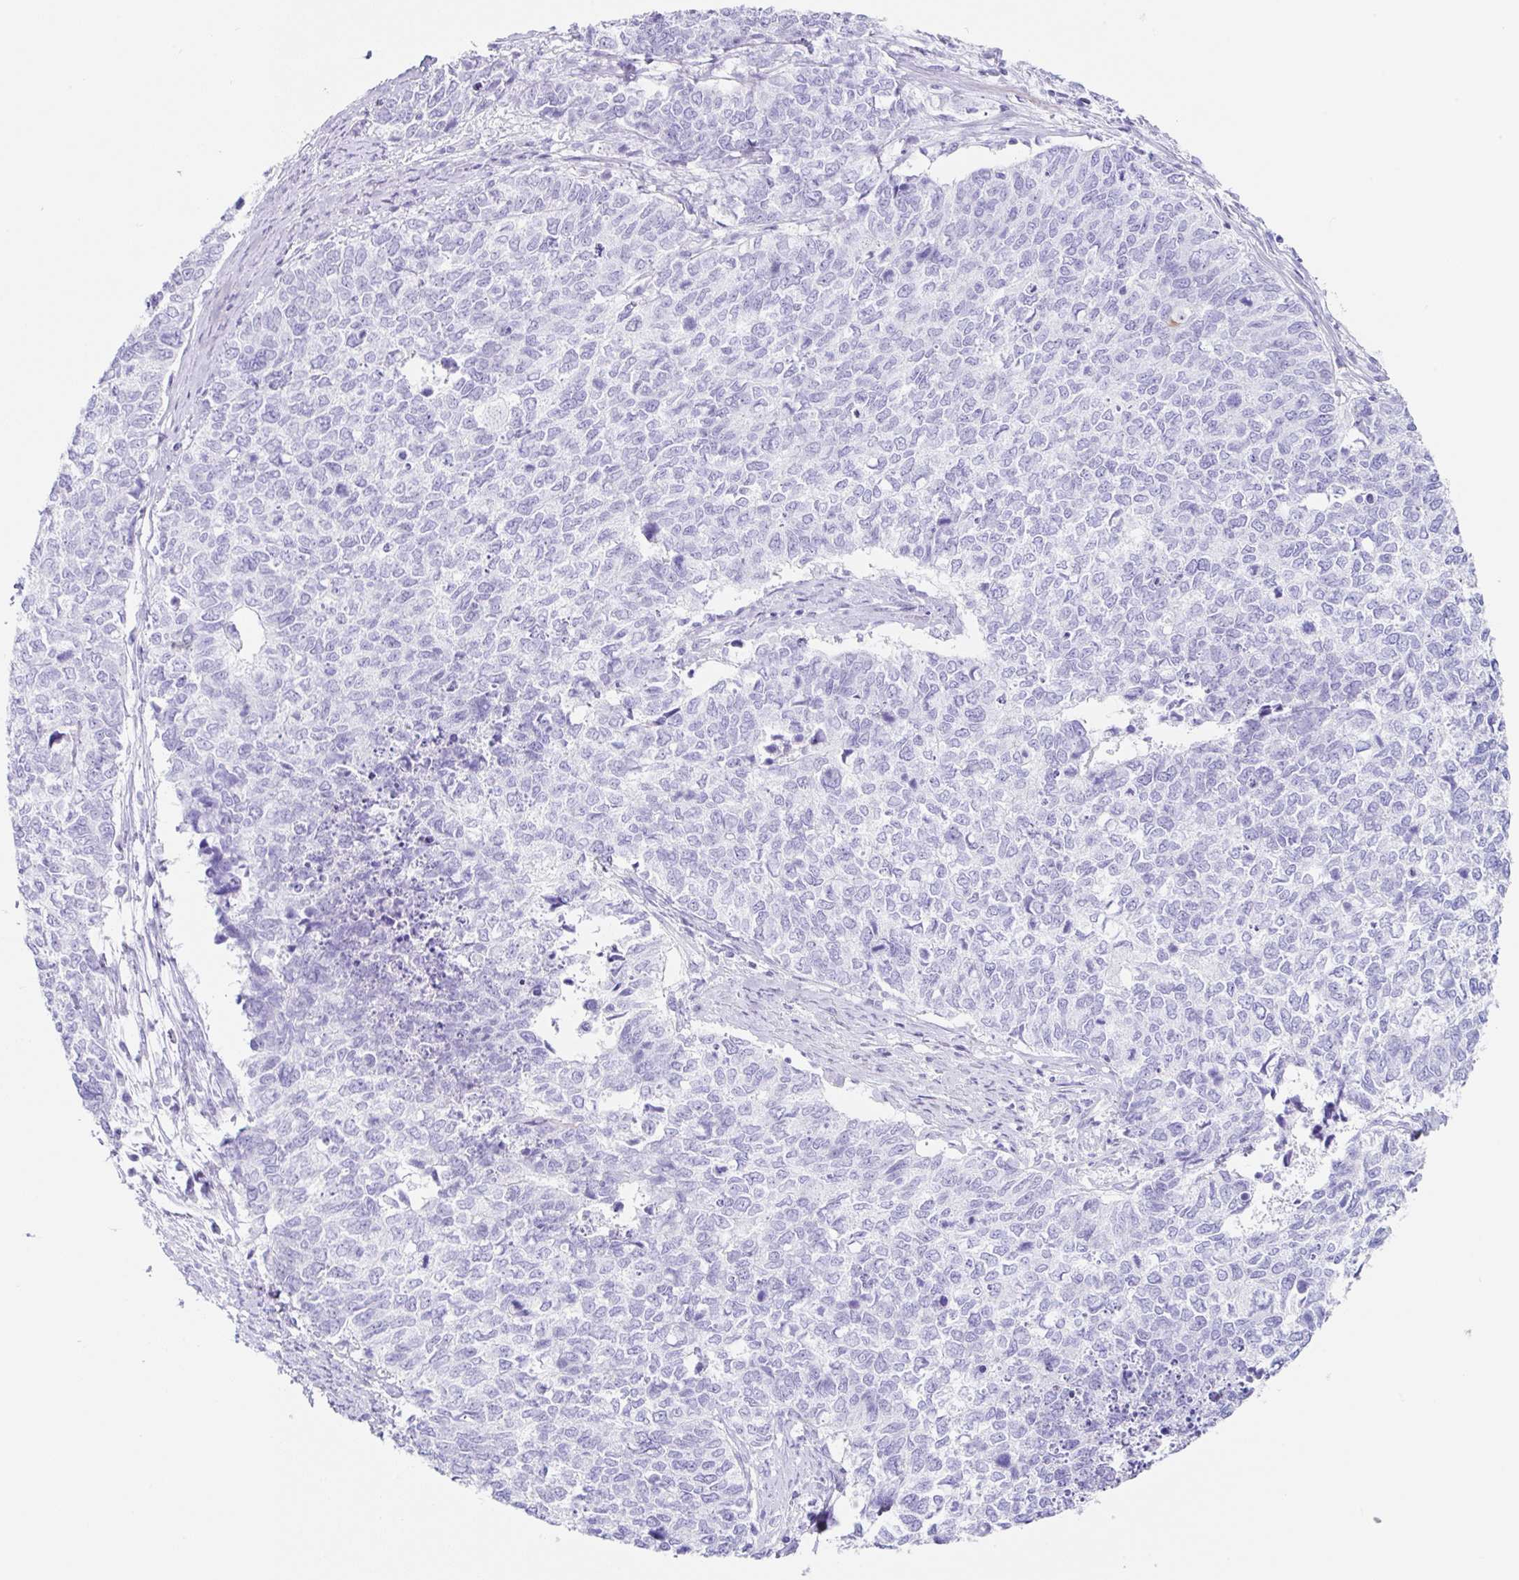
{"staining": {"intensity": "negative", "quantity": "none", "location": "none"}, "tissue": "cervical cancer", "cell_type": "Tumor cells", "image_type": "cancer", "snomed": [{"axis": "morphology", "description": "Adenocarcinoma, NOS"}, {"axis": "topography", "description": "Cervix"}], "caption": "This is an immunohistochemistry micrograph of human cervical cancer (adenocarcinoma). There is no staining in tumor cells.", "gene": "CLDND2", "patient": {"sex": "female", "age": 63}}